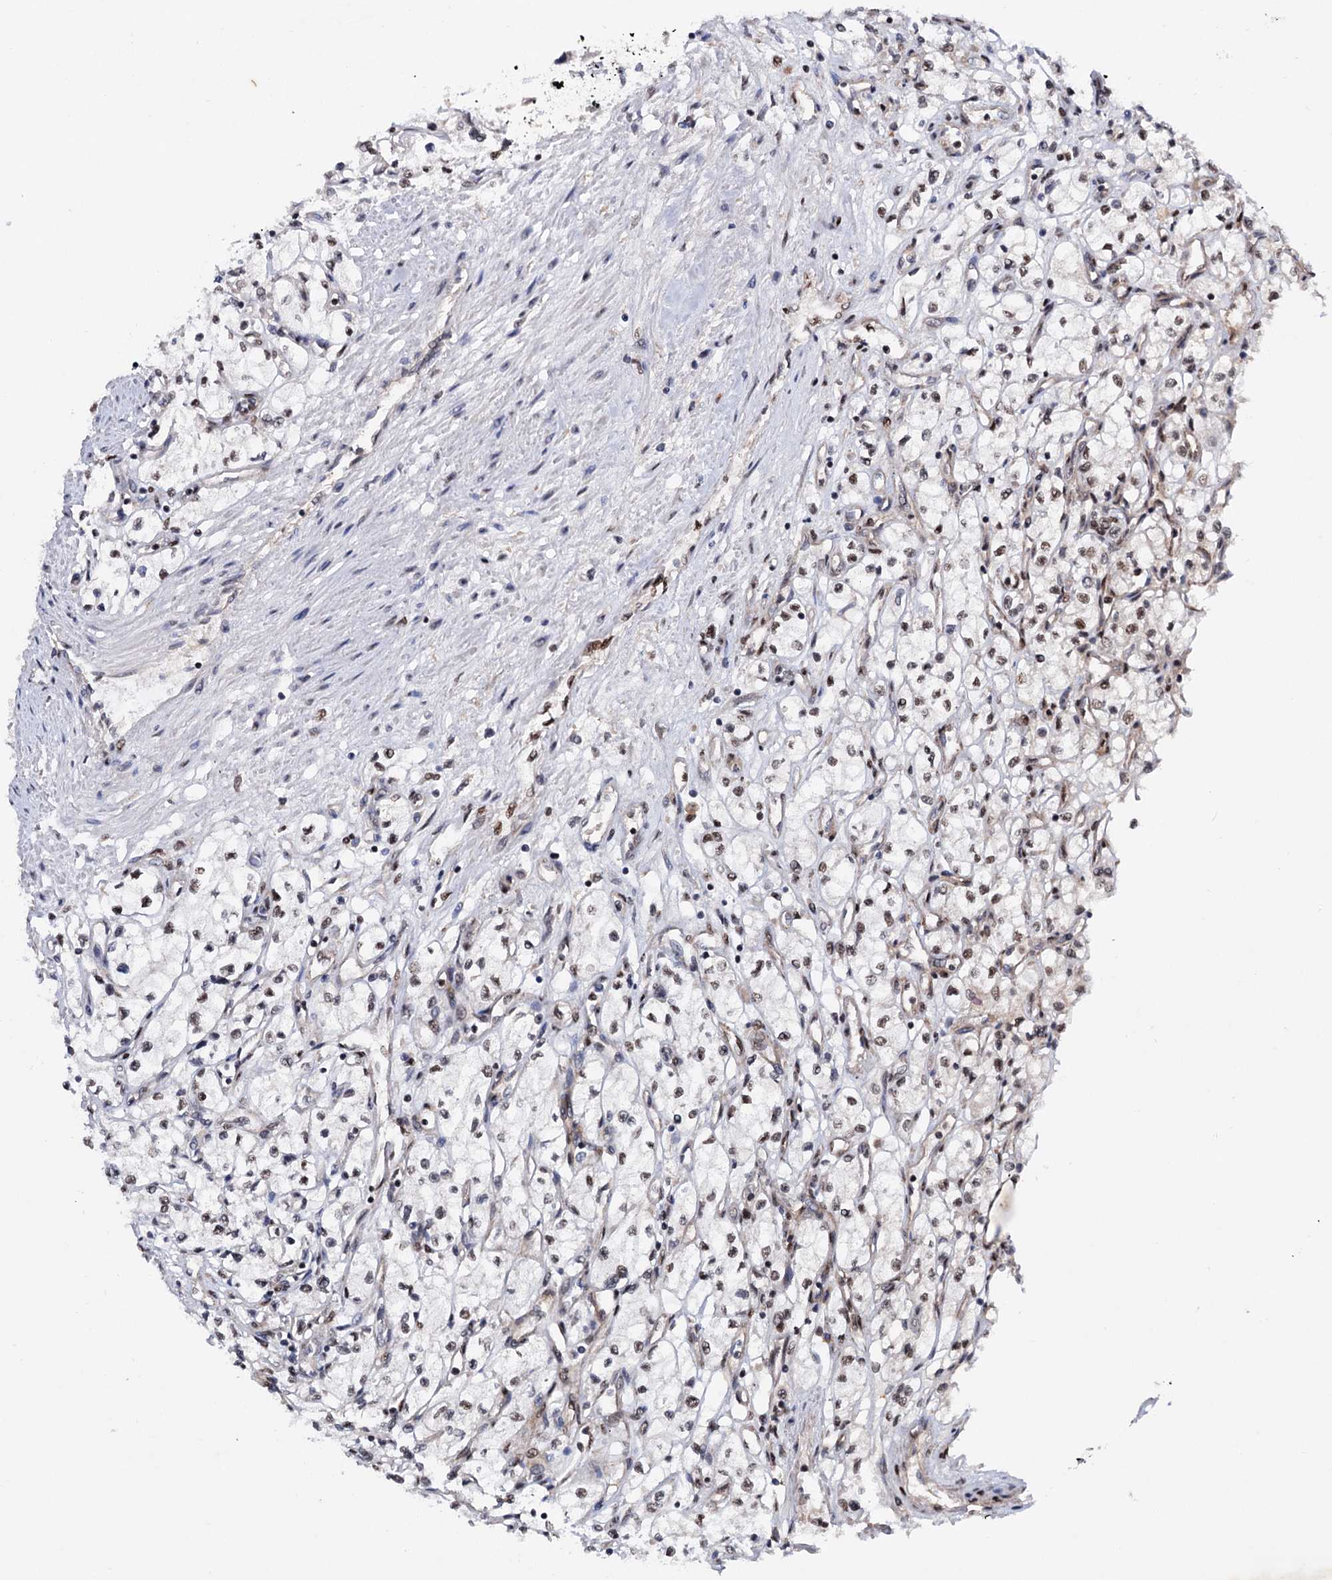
{"staining": {"intensity": "moderate", "quantity": "<25%", "location": "nuclear"}, "tissue": "renal cancer", "cell_type": "Tumor cells", "image_type": "cancer", "snomed": [{"axis": "morphology", "description": "Adenocarcinoma, NOS"}, {"axis": "topography", "description": "Kidney"}], "caption": "A brown stain shows moderate nuclear staining of a protein in adenocarcinoma (renal) tumor cells.", "gene": "TBC1D12", "patient": {"sex": "male", "age": 59}}